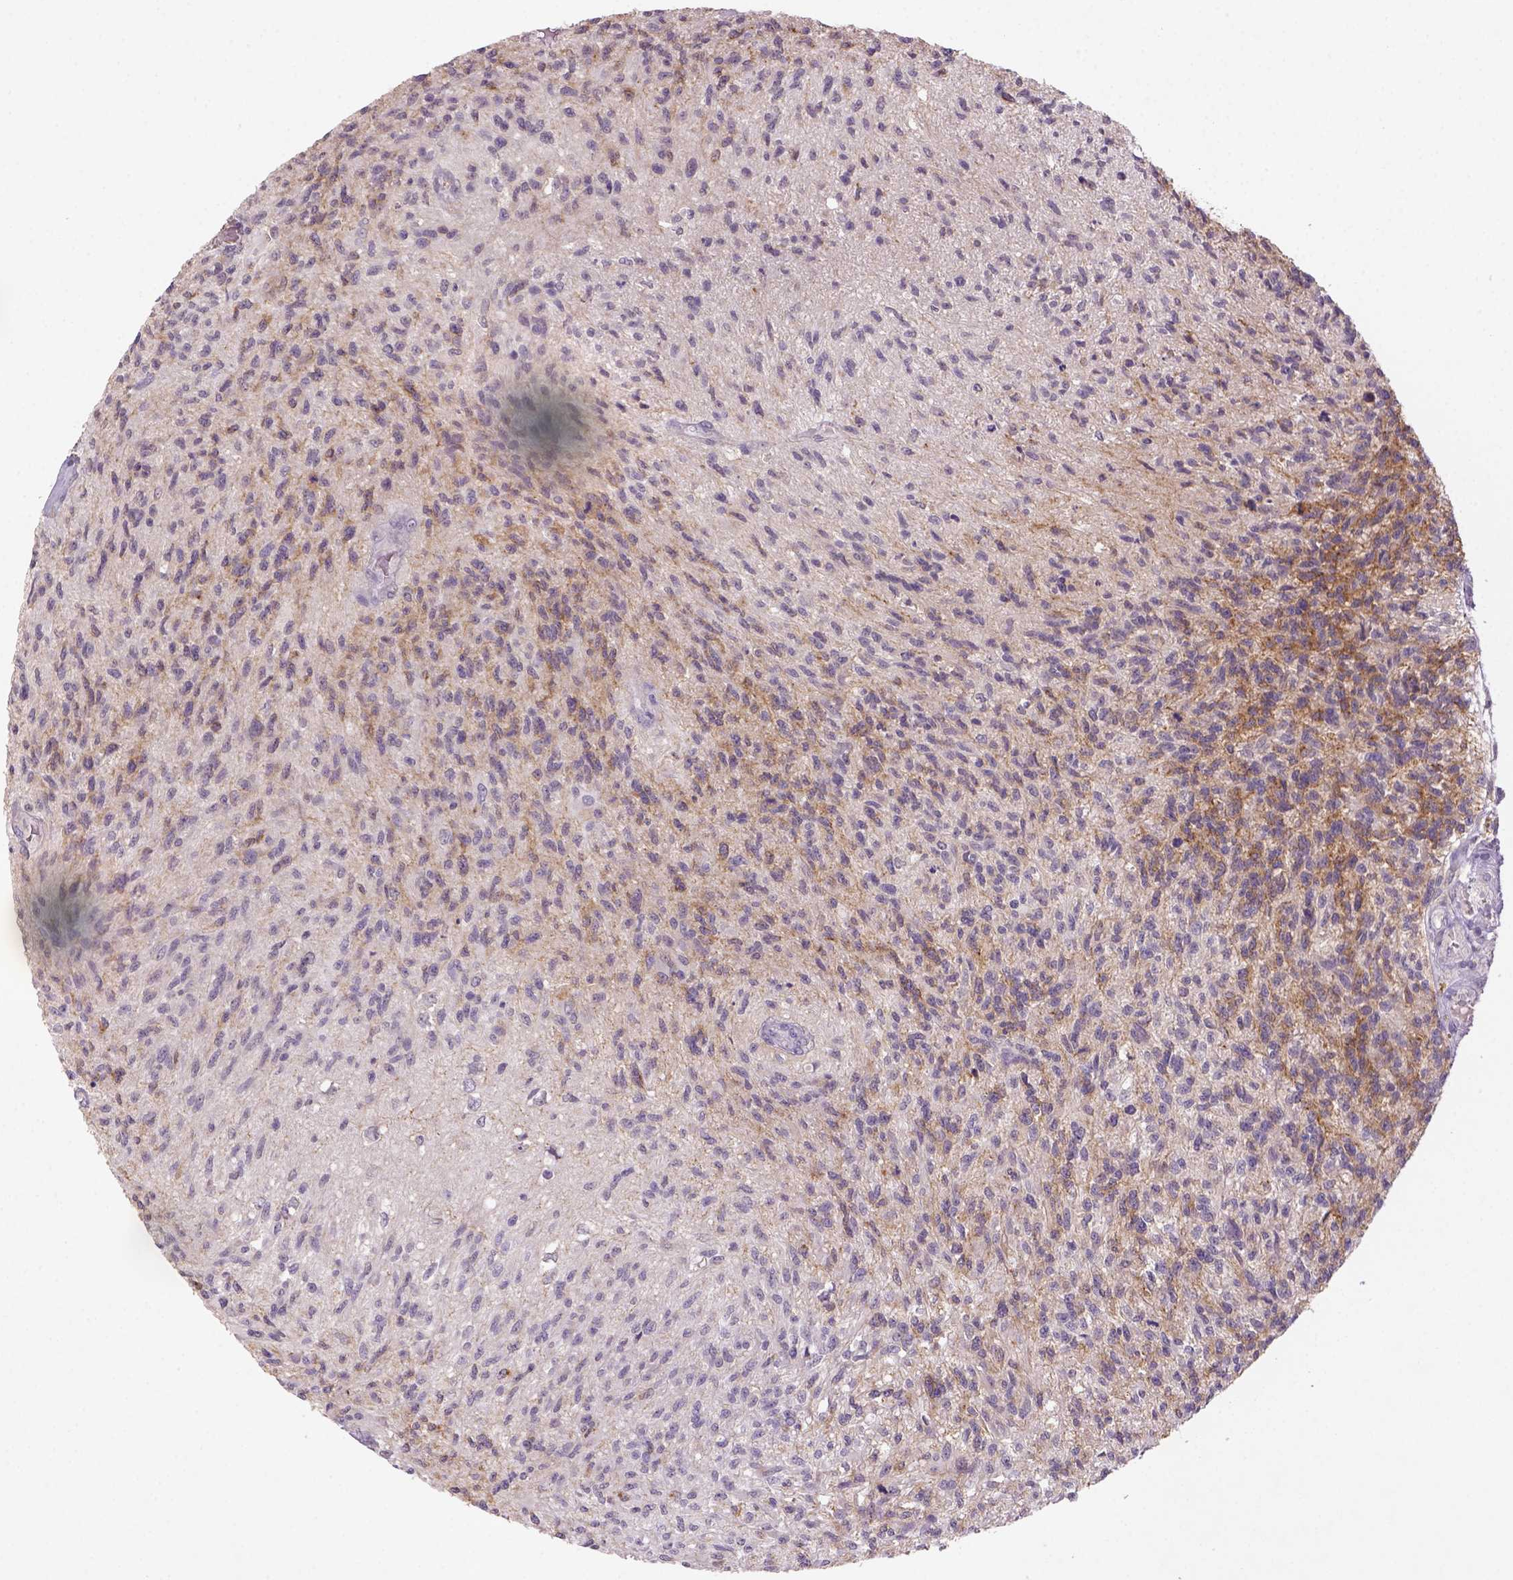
{"staining": {"intensity": "moderate", "quantity": "25%-75%", "location": "cytoplasmic/membranous"}, "tissue": "glioma", "cell_type": "Tumor cells", "image_type": "cancer", "snomed": [{"axis": "morphology", "description": "Glioma, malignant, High grade"}, {"axis": "topography", "description": "Brain"}], "caption": "The immunohistochemical stain labels moderate cytoplasmic/membranous expression in tumor cells of malignant glioma (high-grade) tissue.", "gene": "NLGN2", "patient": {"sex": "male", "age": 56}}